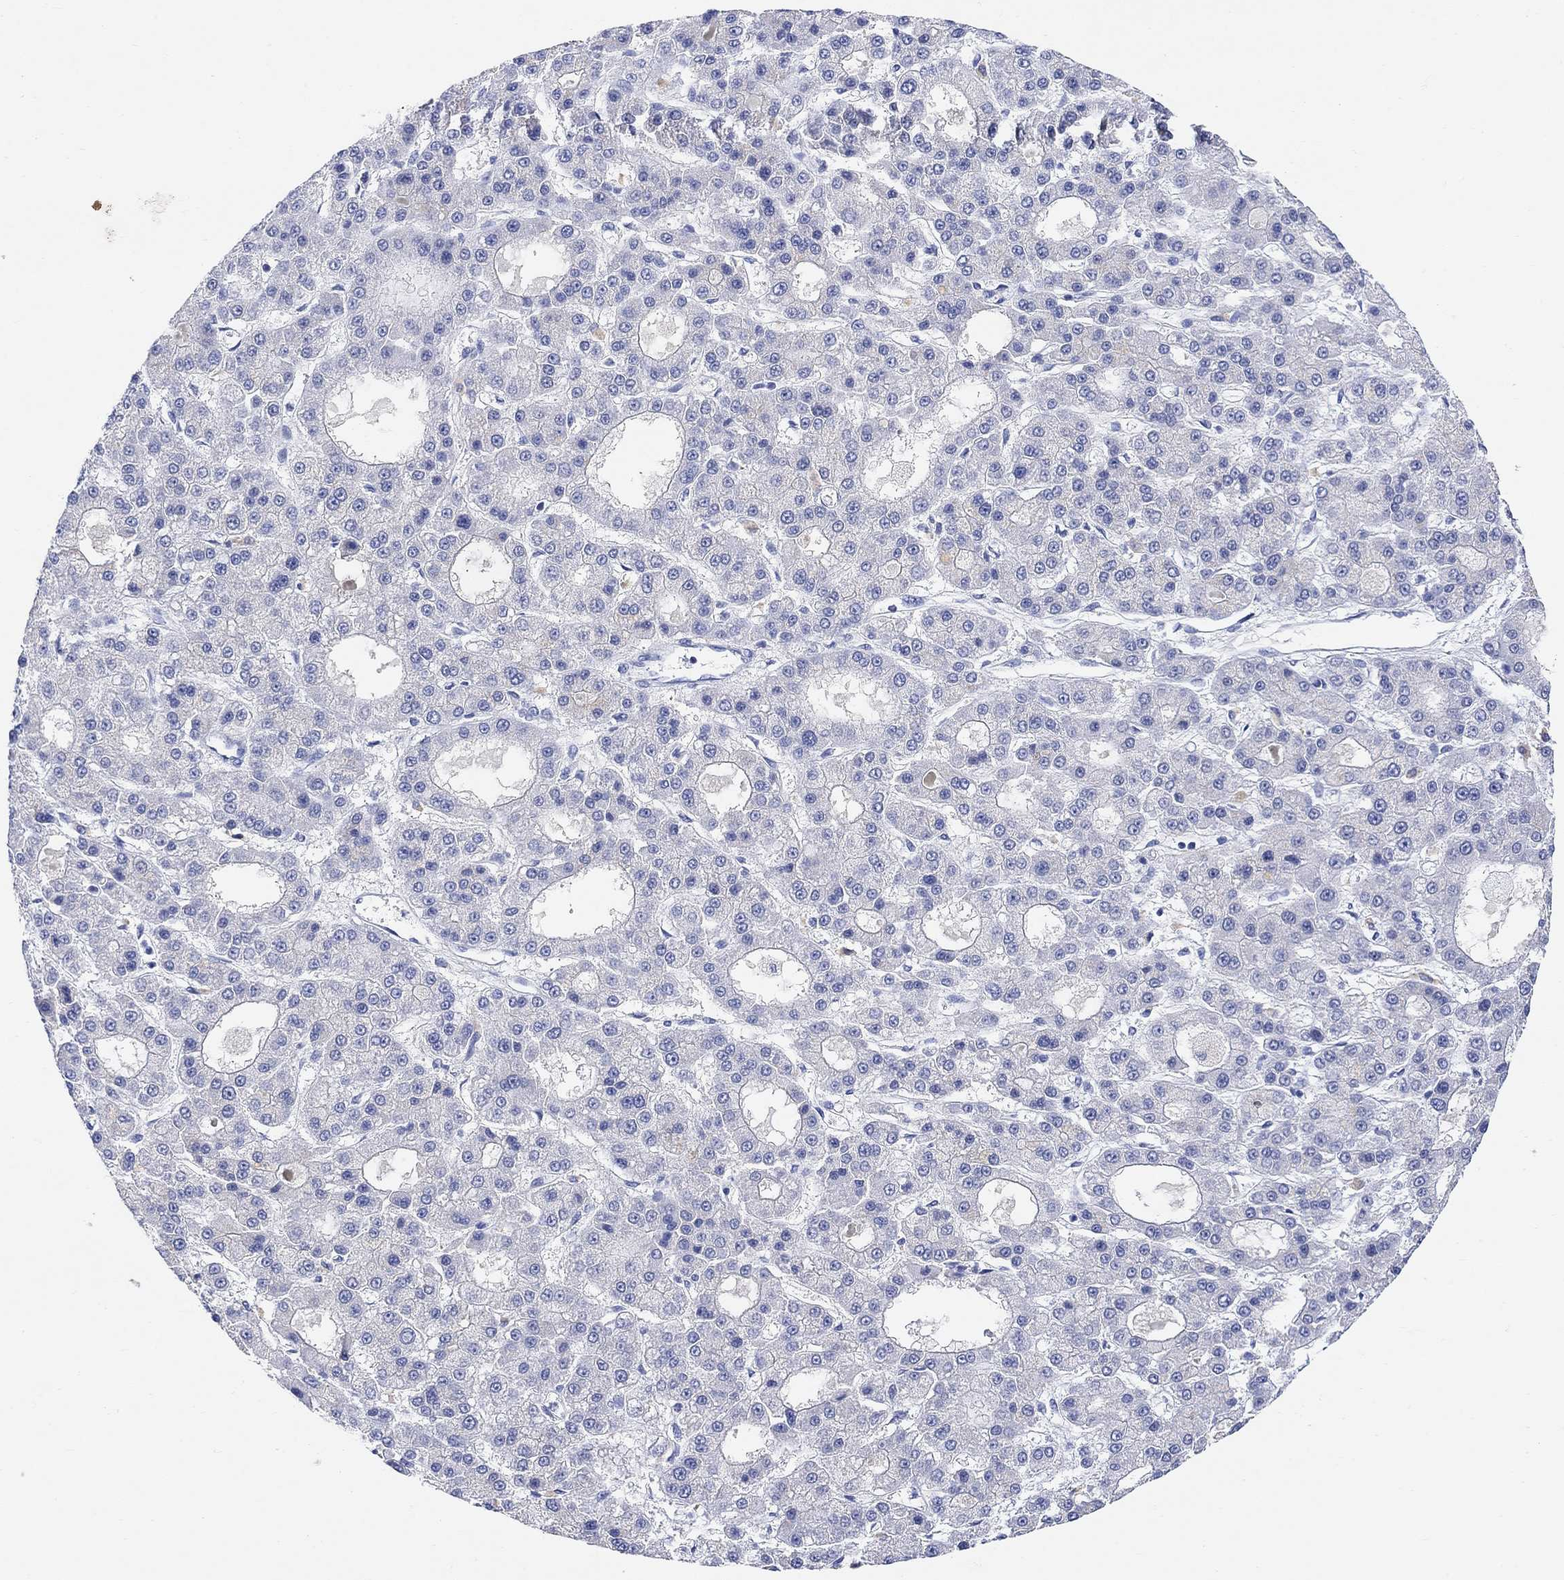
{"staining": {"intensity": "negative", "quantity": "none", "location": "none"}, "tissue": "liver cancer", "cell_type": "Tumor cells", "image_type": "cancer", "snomed": [{"axis": "morphology", "description": "Carcinoma, Hepatocellular, NOS"}, {"axis": "topography", "description": "Liver"}], "caption": "Liver cancer stained for a protein using immunohistochemistry (IHC) demonstrates no positivity tumor cells.", "gene": "TYR", "patient": {"sex": "male", "age": 70}}